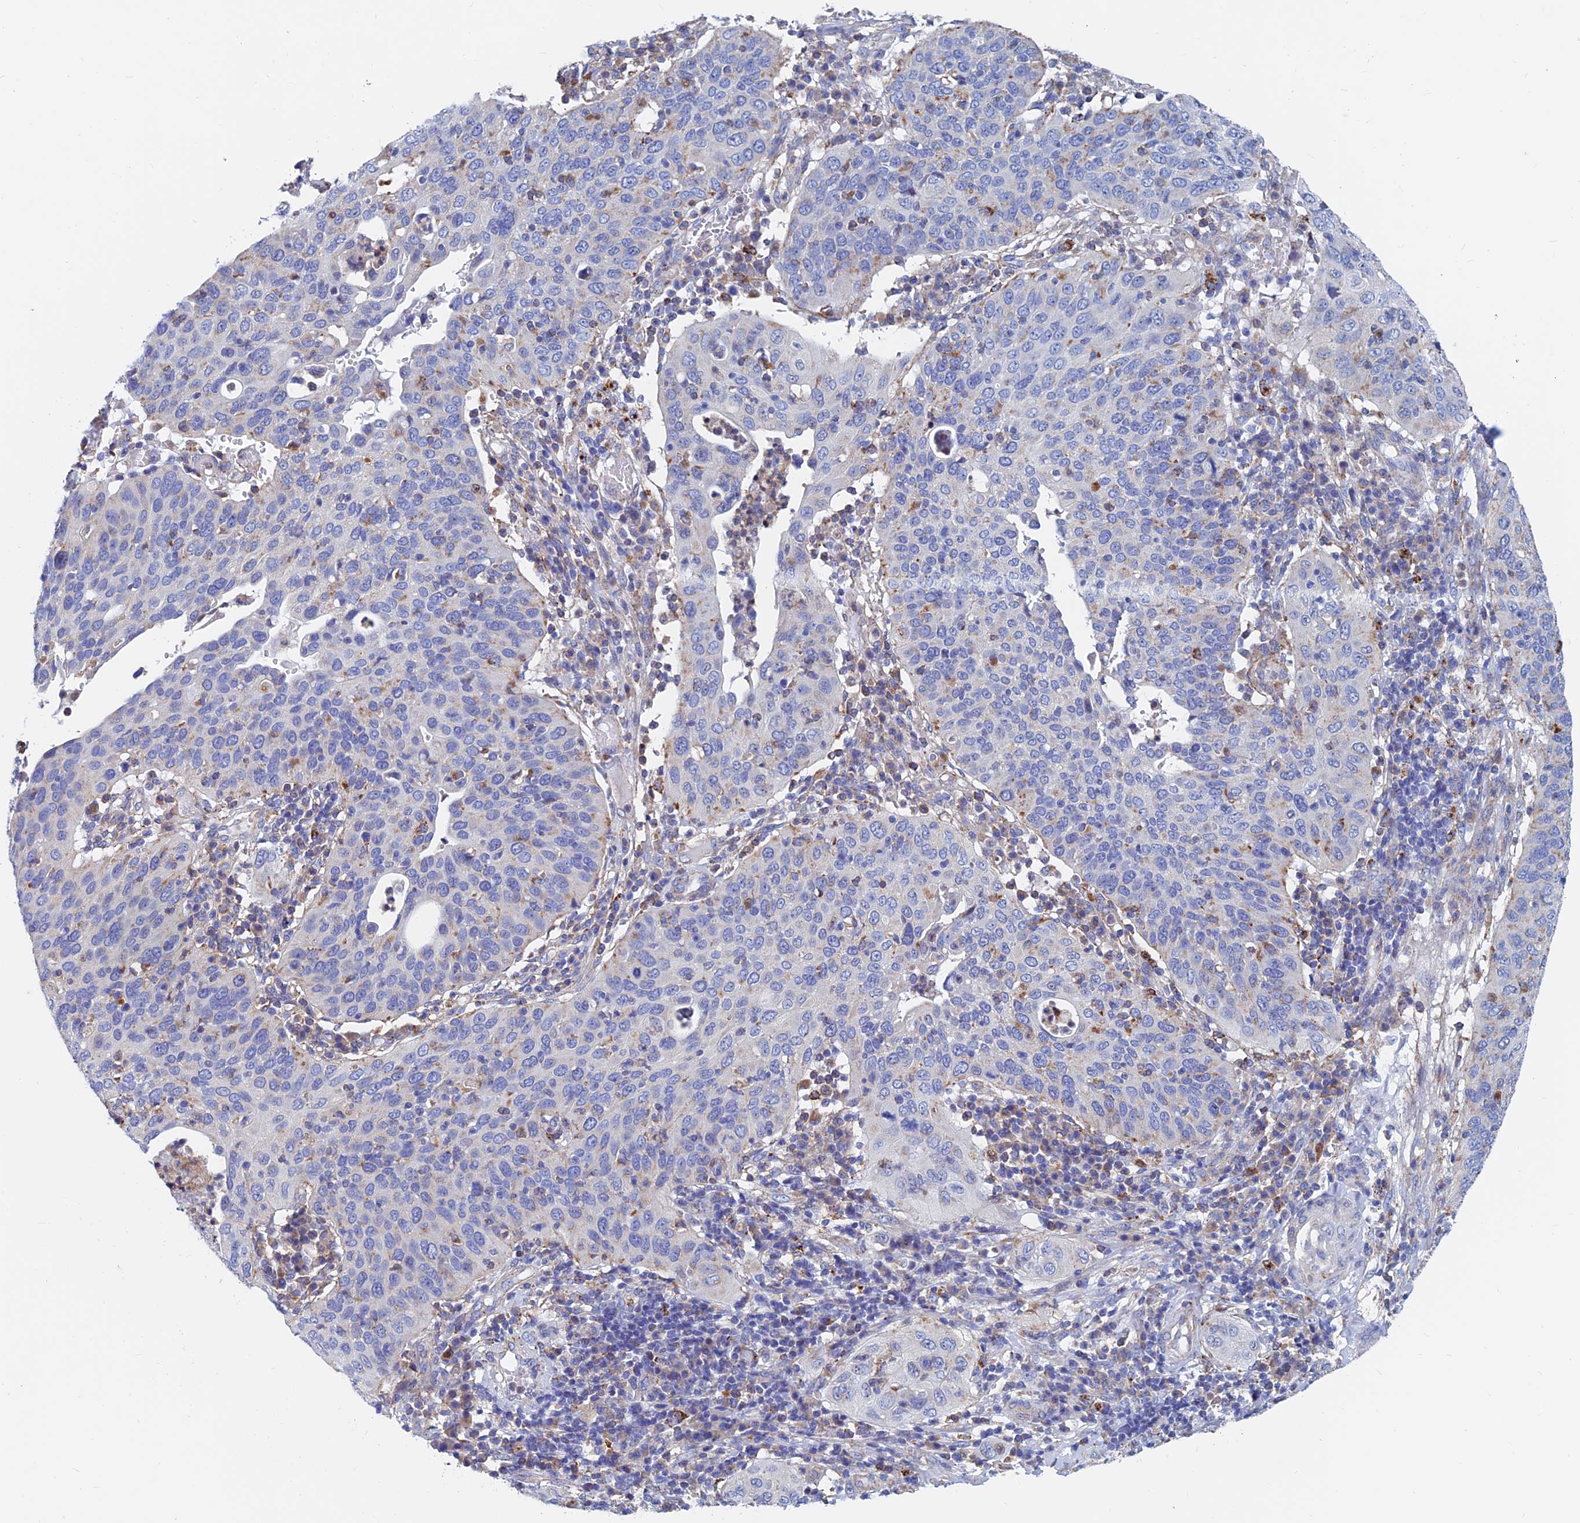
{"staining": {"intensity": "weak", "quantity": "<25%", "location": "cytoplasmic/membranous"}, "tissue": "cervical cancer", "cell_type": "Tumor cells", "image_type": "cancer", "snomed": [{"axis": "morphology", "description": "Squamous cell carcinoma, NOS"}, {"axis": "topography", "description": "Cervix"}], "caption": "The micrograph reveals no staining of tumor cells in cervical cancer (squamous cell carcinoma).", "gene": "SPNS1", "patient": {"sex": "female", "age": 36}}